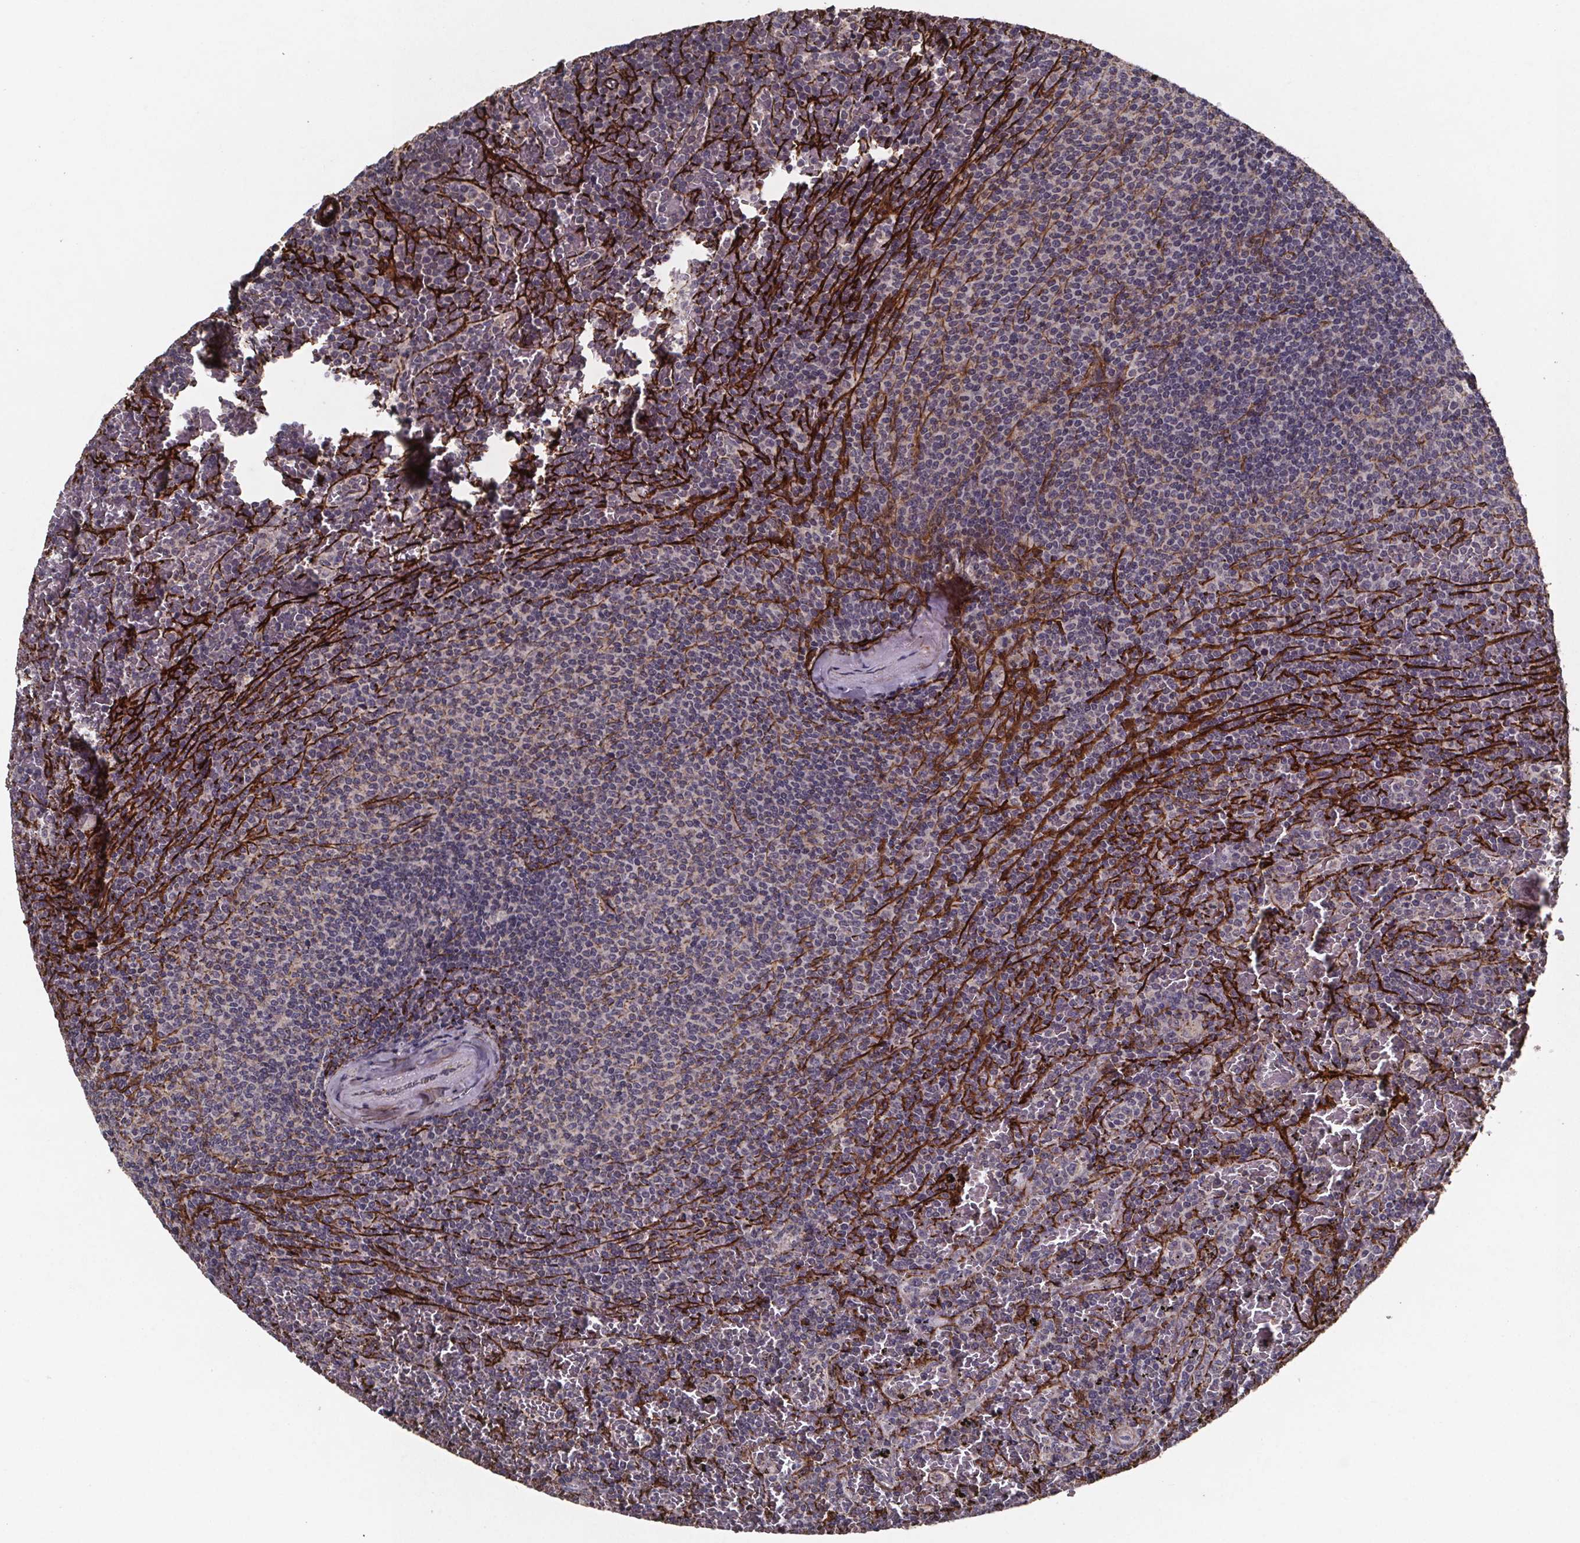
{"staining": {"intensity": "negative", "quantity": "none", "location": "none"}, "tissue": "lymphoma", "cell_type": "Tumor cells", "image_type": "cancer", "snomed": [{"axis": "morphology", "description": "Malignant lymphoma, non-Hodgkin's type, Low grade"}, {"axis": "topography", "description": "Spleen"}], "caption": "An immunohistochemistry (IHC) micrograph of lymphoma is shown. There is no staining in tumor cells of lymphoma.", "gene": "PALLD", "patient": {"sex": "female", "age": 77}}